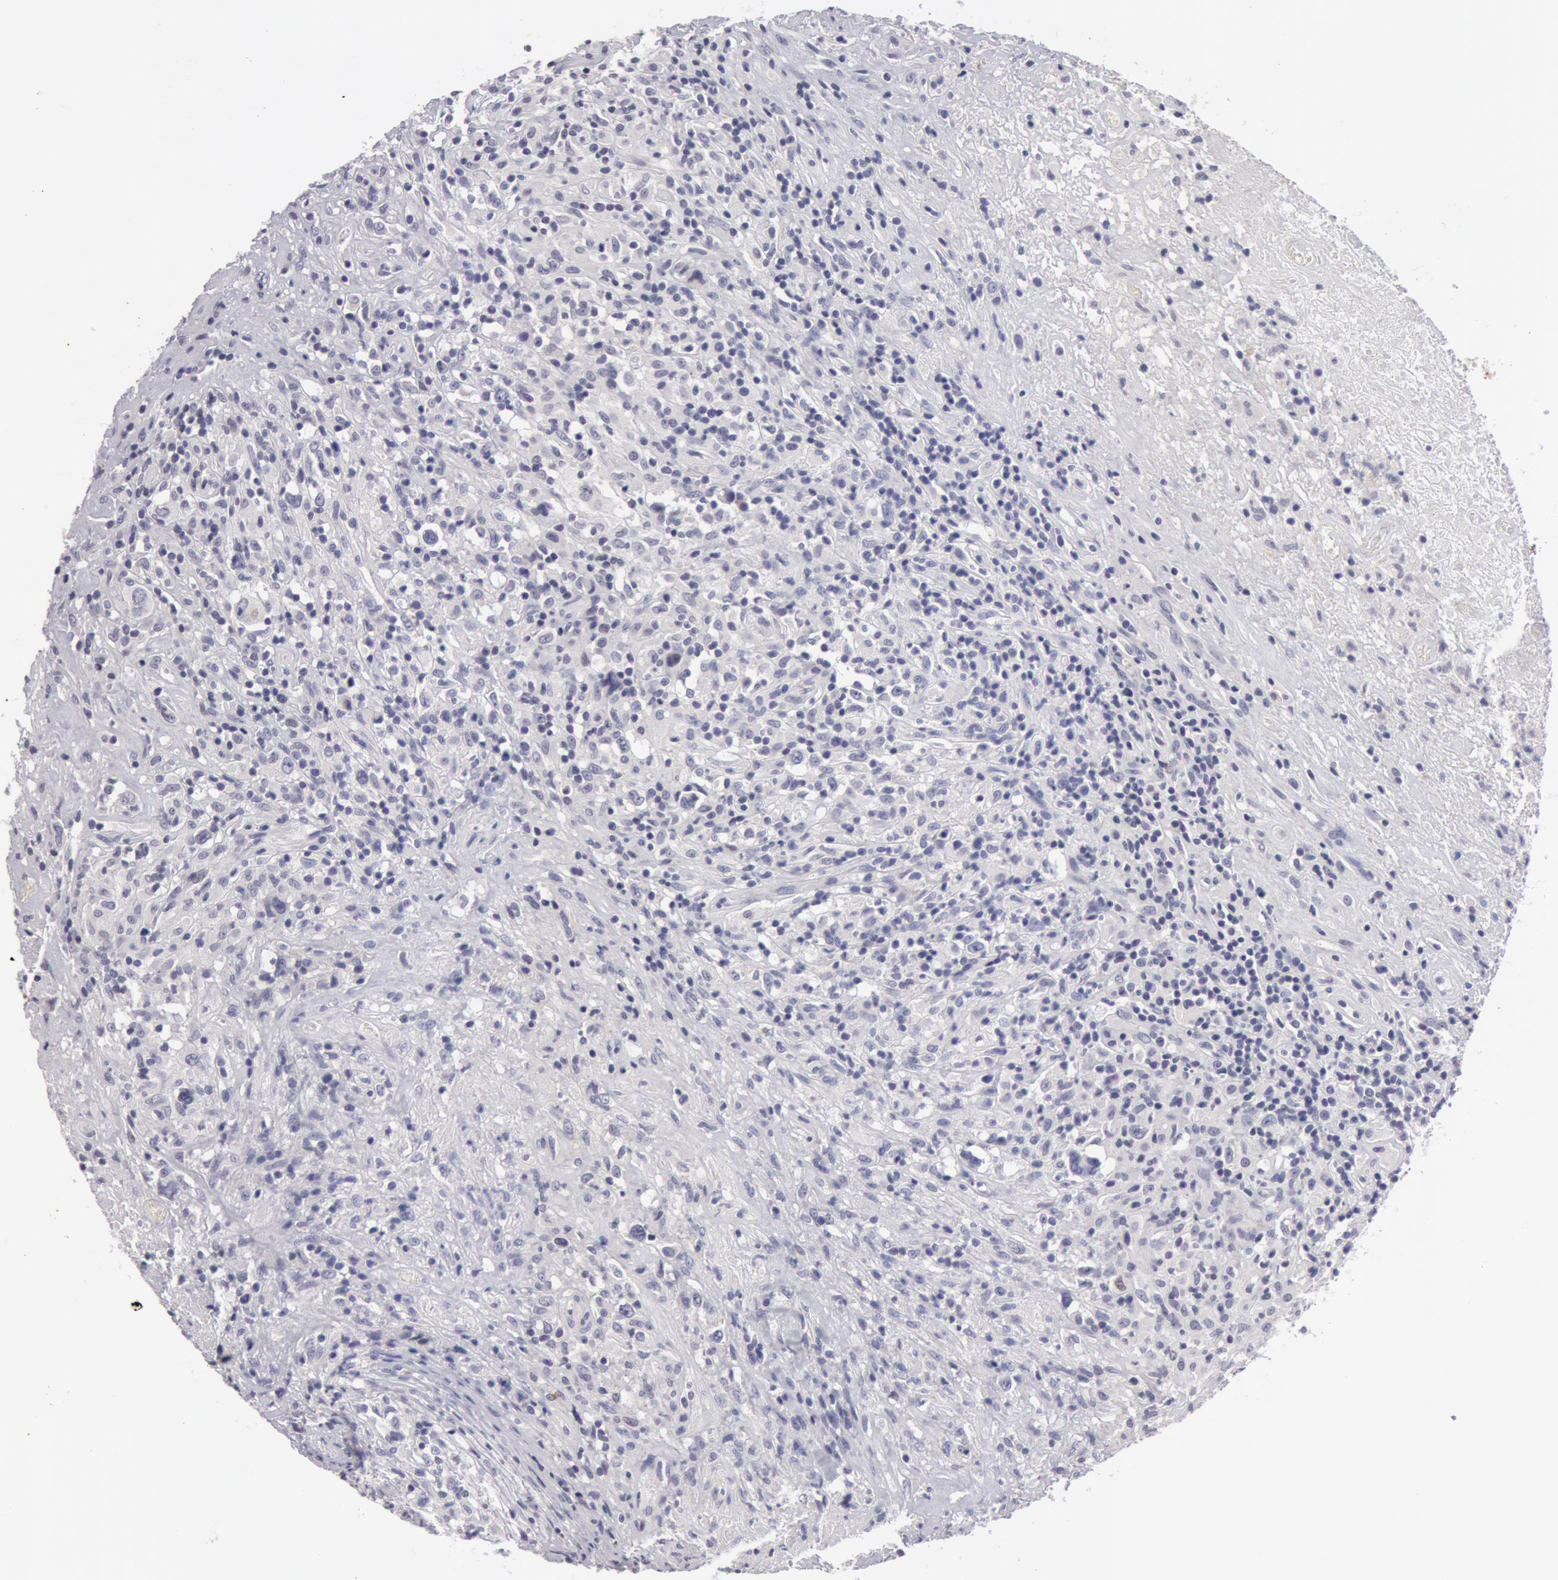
{"staining": {"intensity": "negative", "quantity": "none", "location": "none"}, "tissue": "lymphoma", "cell_type": "Tumor cells", "image_type": "cancer", "snomed": [{"axis": "morphology", "description": "Hodgkin's disease, NOS"}, {"axis": "topography", "description": "Lymph node"}], "caption": "Protein analysis of lymphoma reveals no significant staining in tumor cells.", "gene": "NLGN4X", "patient": {"sex": "male", "age": 46}}